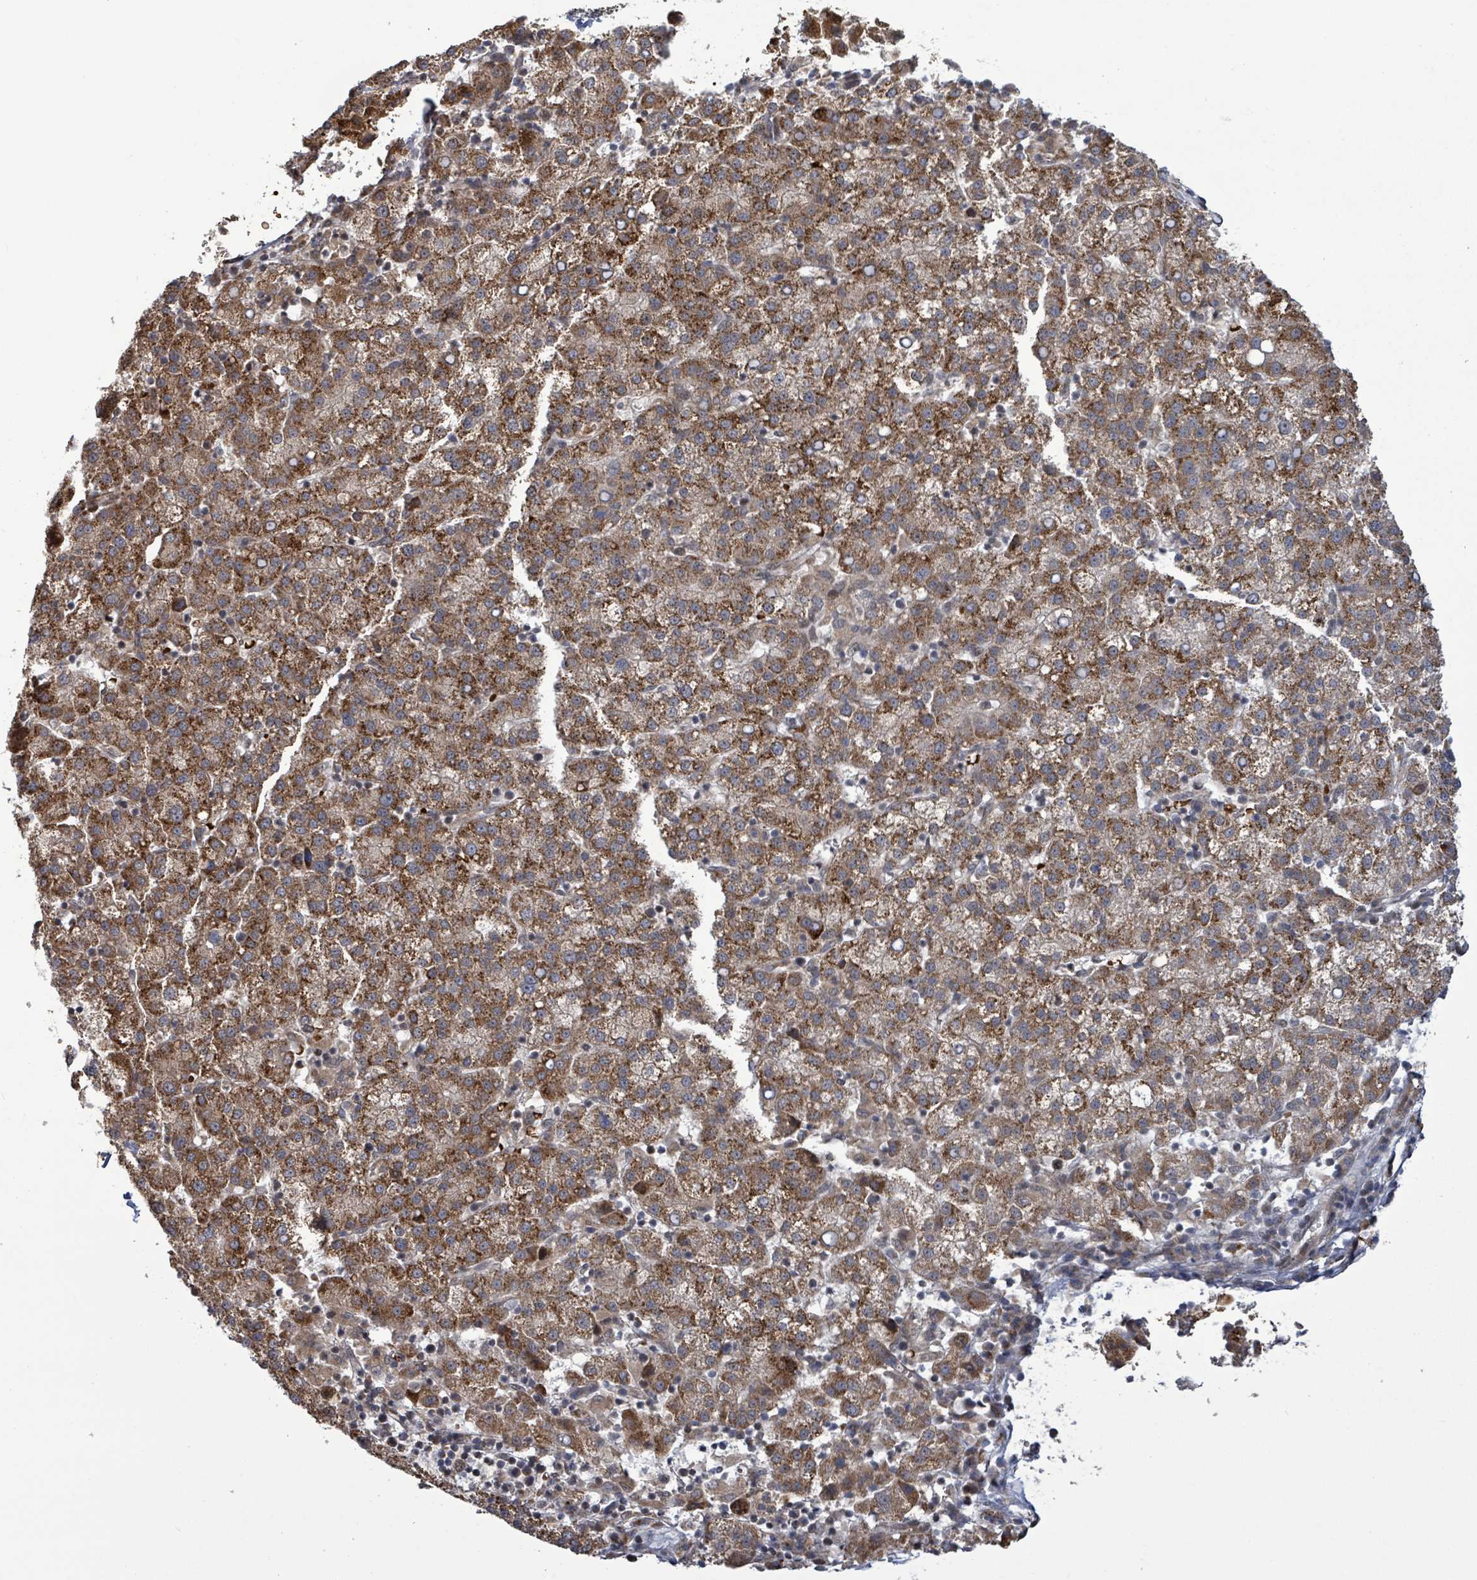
{"staining": {"intensity": "moderate", "quantity": ">75%", "location": "cytoplasmic/membranous"}, "tissue": "liver cancer", "cell_type": "Tumor cells", "image_type": "cancer", "snomed": [{"axis": "morphology", "description": "Carcinoma, Hepatocellular, NOS"}, {"axis": "topography", "description": "Liver"}], "caption": "About >75% of tumor cells in hepatocellular carcinoma (liver) reveal moderate cytoplasmic/membranous protein staining as visualized by brown immunohistochemical staining.", "gene": "PATZ1", "patient": {"sex": "female", "age": 58}}